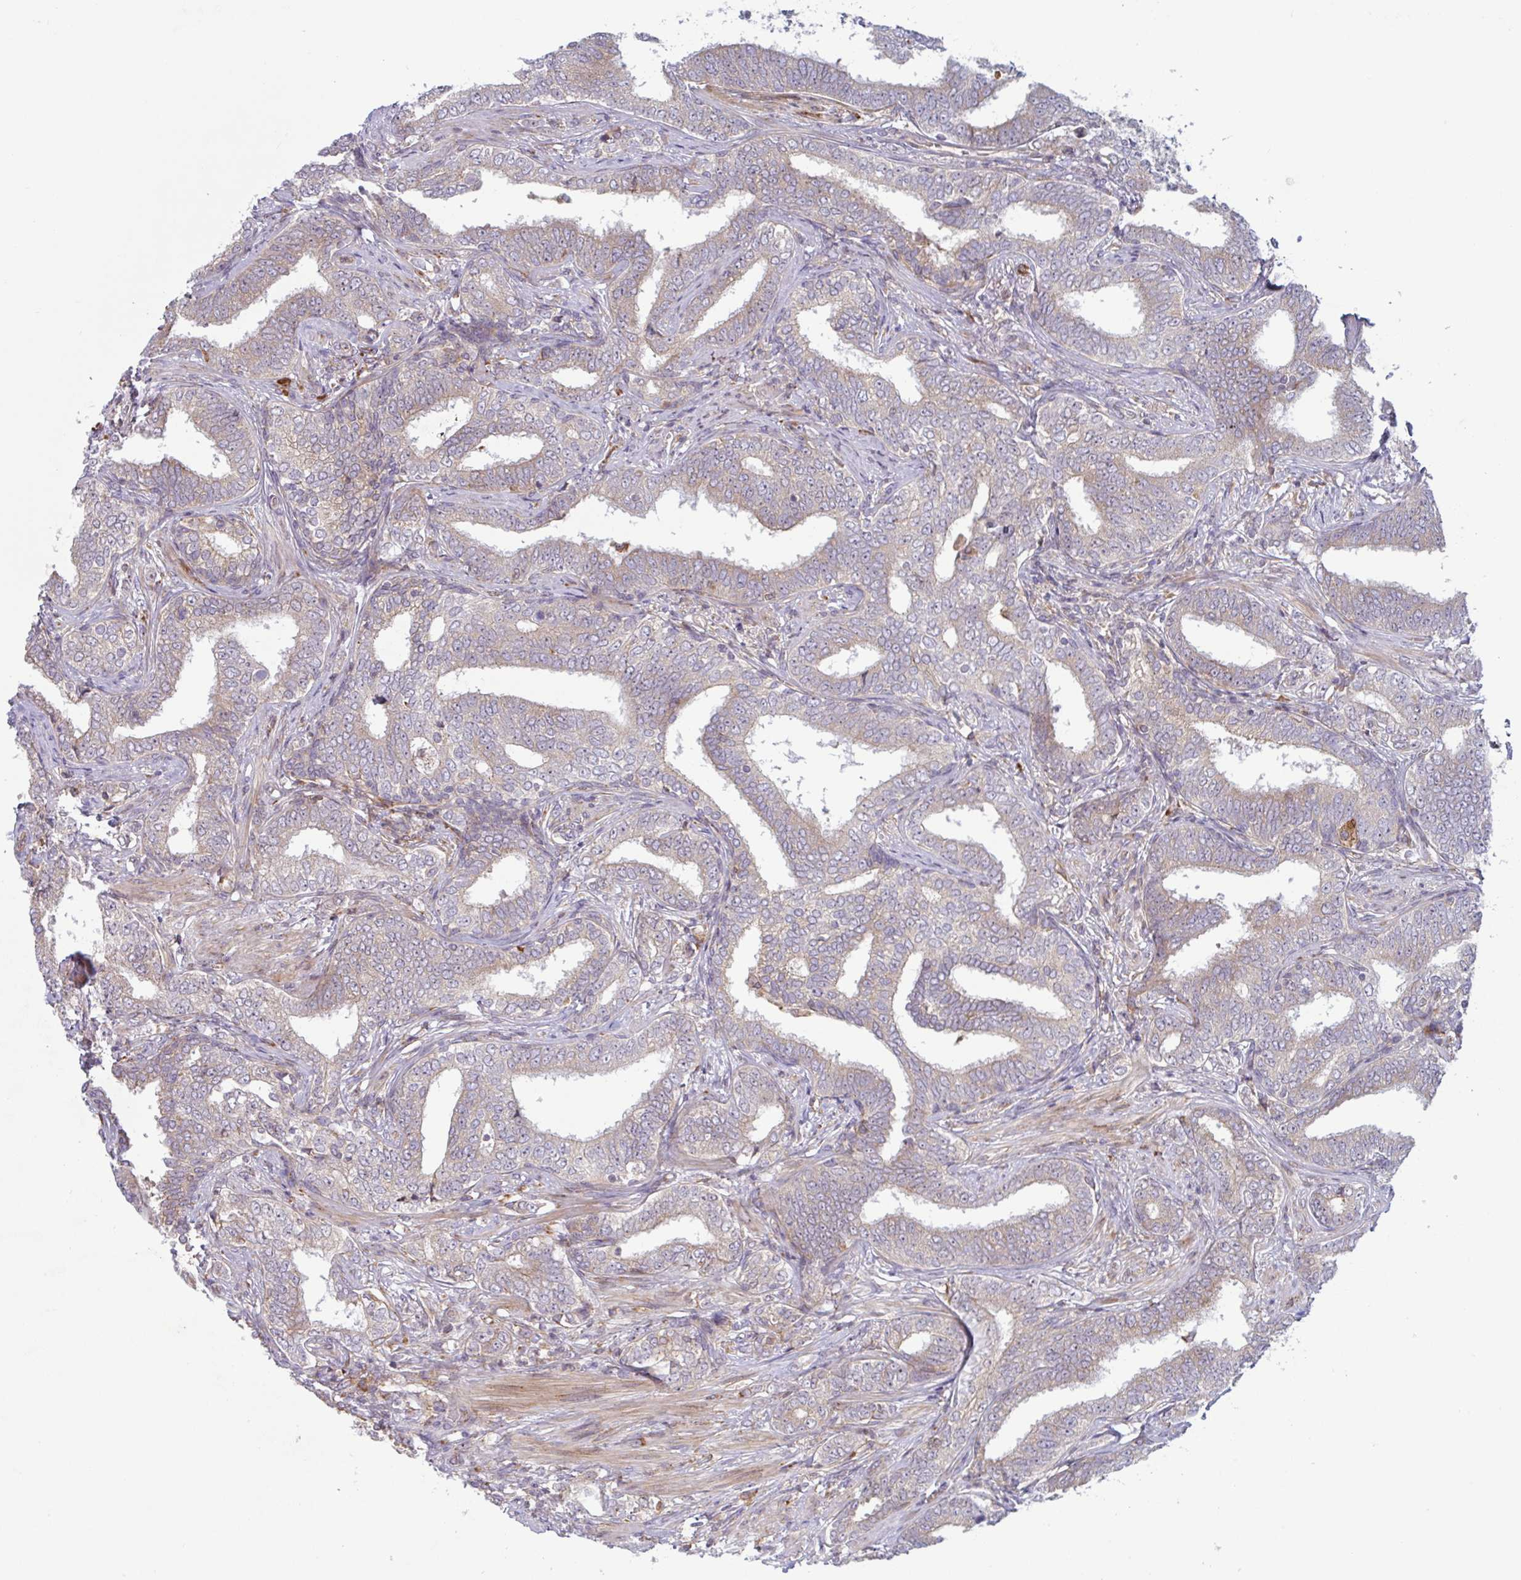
{"staining": {"intensity": "moderate", "quantity": "<25%", "location": "cytoplasmic/membranous"}, "tissue": "prostate cancer", "cell_type": "Tumor cells", "image_type": "cancer", "snomed": [{"axis": "morphology", "description": "Adenocarcinoma, High grade"}, {"axis": "topography", "description": "Prostate"}], "caption": "Immunohistochemical staining of prostate cancer reveals low levels of moderate cytoplasmic/membranous protein positivity in about <25% of tumor cells.", "gene": "RIT1", "patient": {"sex": "male", "age": 72}}